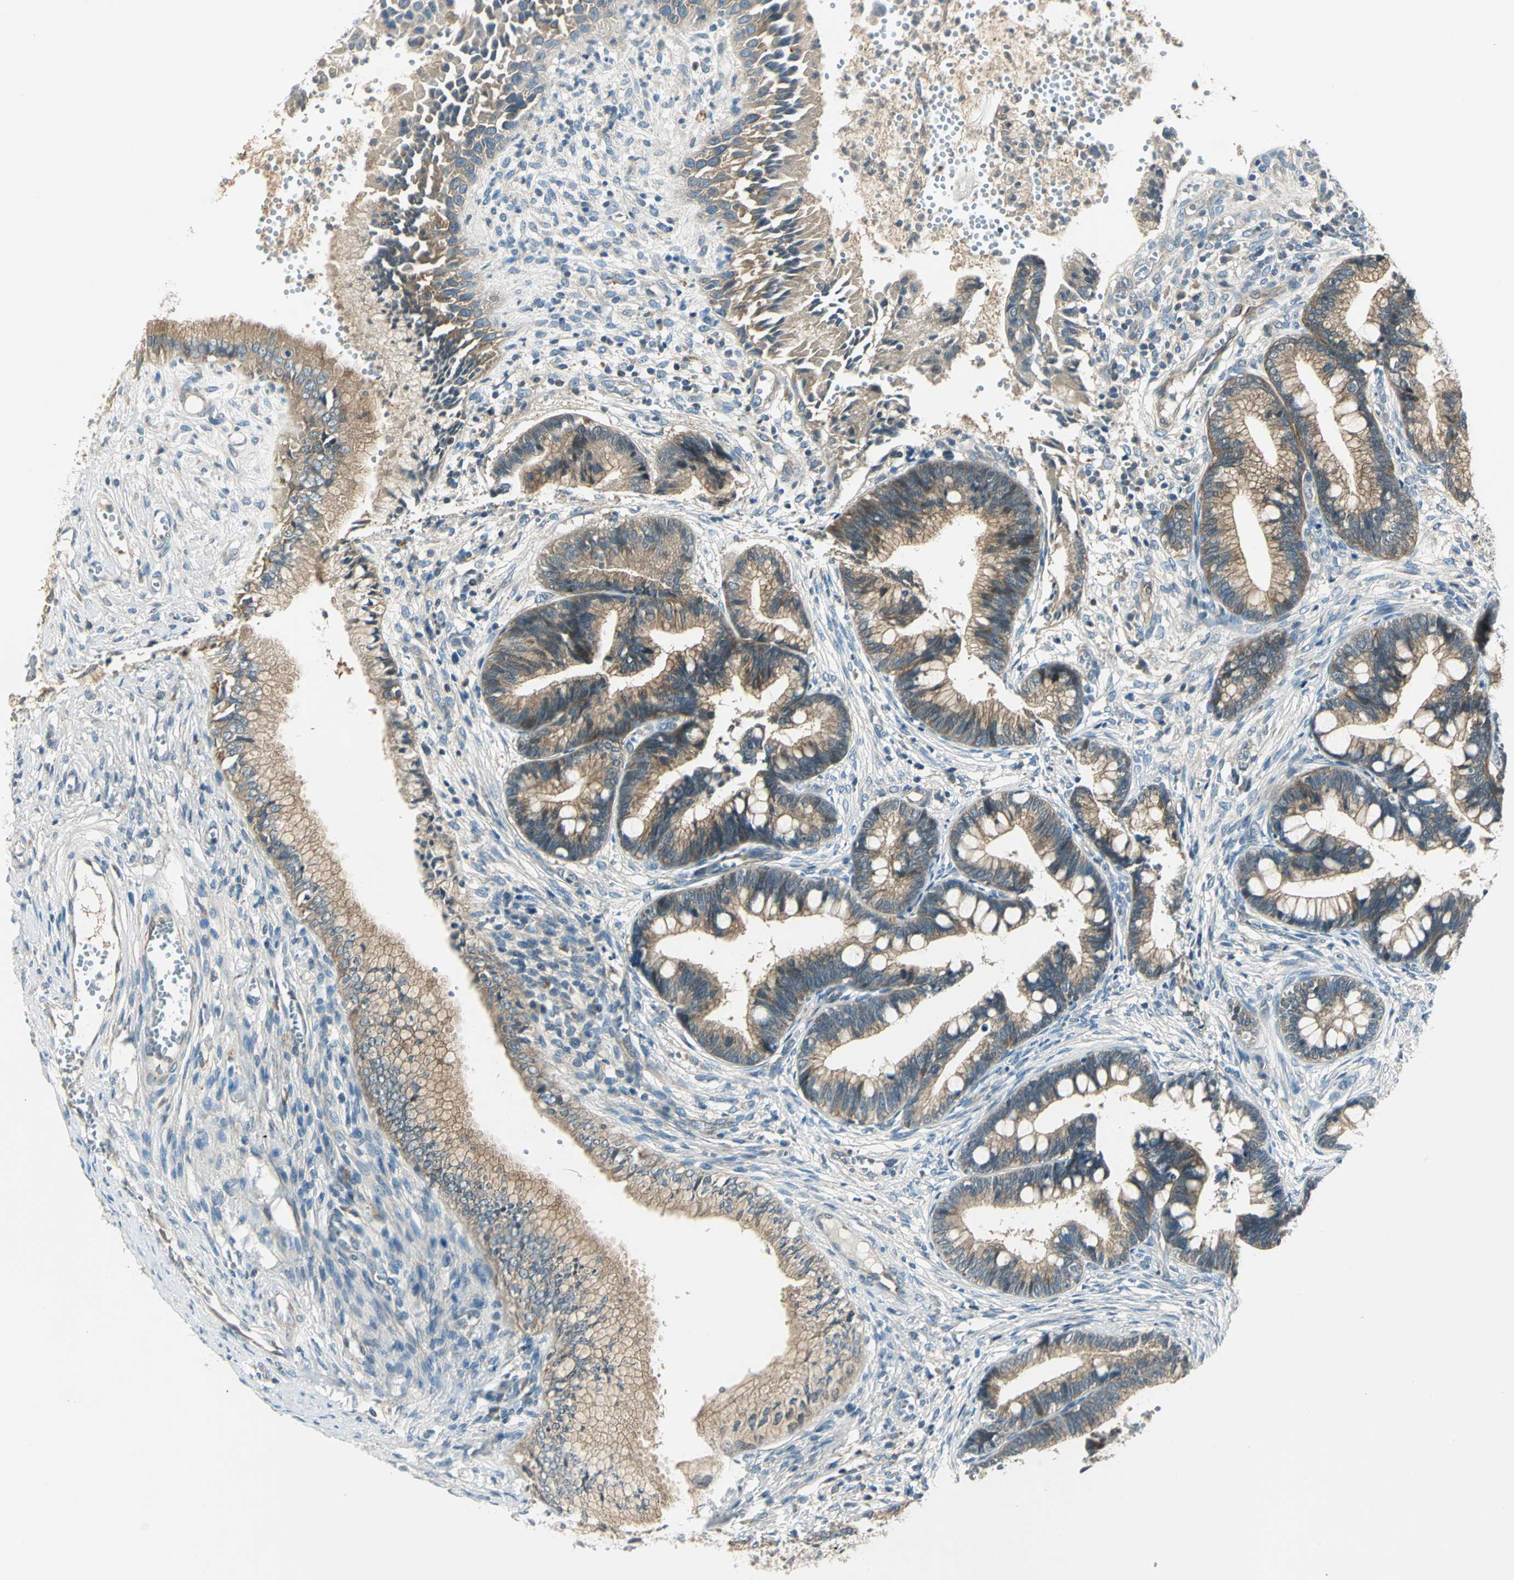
{"staining": {"intensity": "moderate", "quantity": ">75%", "location": "cytoplasmic/membranous"}, "tissue": "cervical cancer", "cell_type": "Tumor cells", "image_type": "cancer", "snomed": [{"axis": "morphology", "description": "Adenocarcinoma, NOS"}, {"axis": "topography", "description": "Cervix"}], "caption": "A brown stain labels moderate cytoplasmic/membranous positivity of a protein in cervical cancer (adenocarcinoma) tumor cells.", "gene": "PRKAA1", "patient": {"sex": "female", "age": 36}}